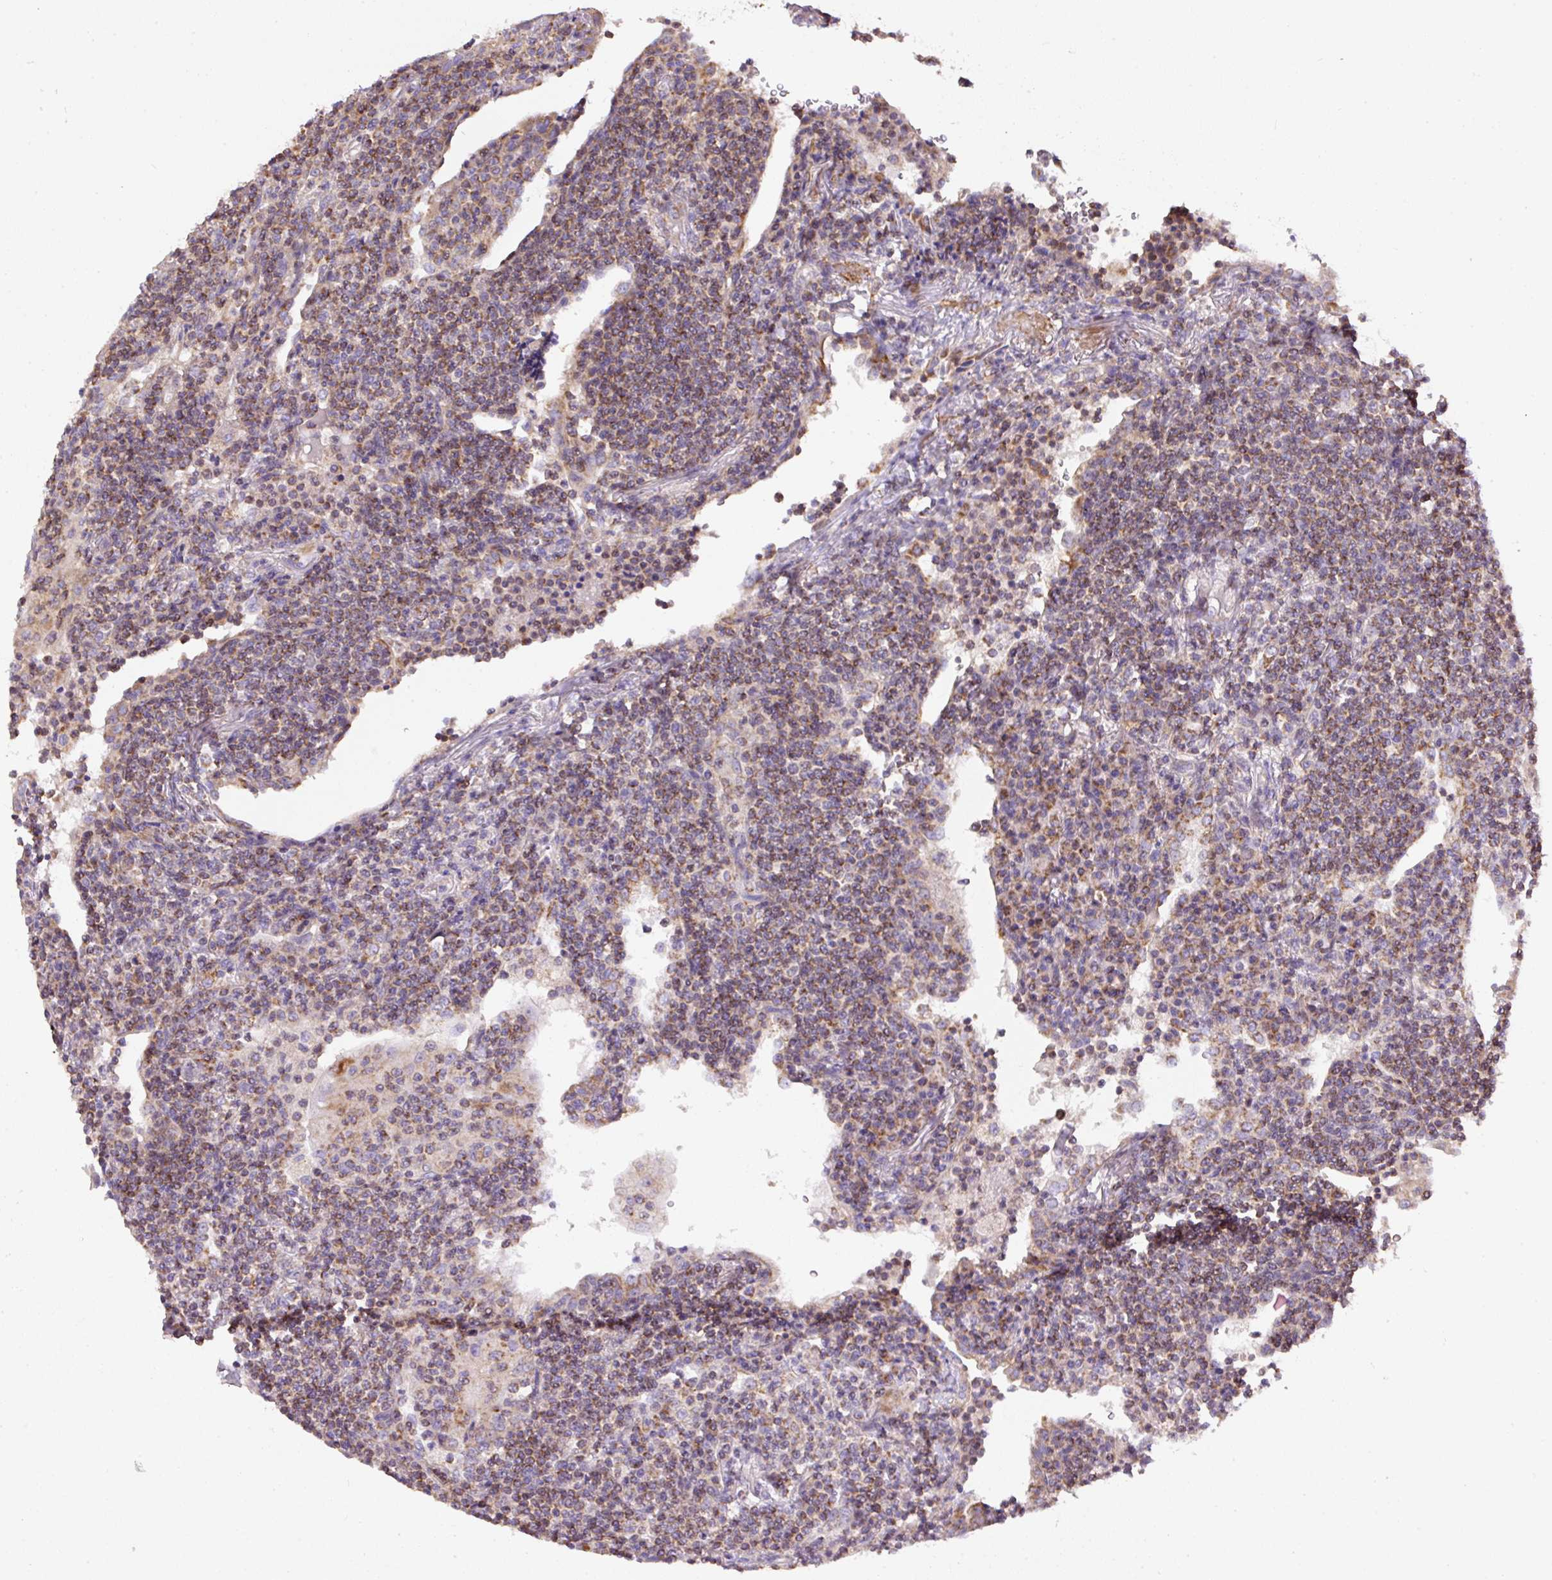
{"staining": {"intensity": "moderate", "quantity": "25%-75%", "location": "cytoplasmic/membranous"}, "tissue": "lymphoma", "cell_type": "Tumor cells", "image_type": "cancer", "snomed": [{"axis": "morphology", "description": "Malignant lymphoma, non-Hodgkin's type, Low grade"}, {"axis": "topography", "description": "Lung"}], "caption": "A brown stain highlights moderate cytoplasmic/membranous expression of a protein in human low-grade malignant lymphoma, non-Hodgkin's type tumor cells.", "gene": "NDUFAF2", "patient": {"sex": "female", "age": 71}}